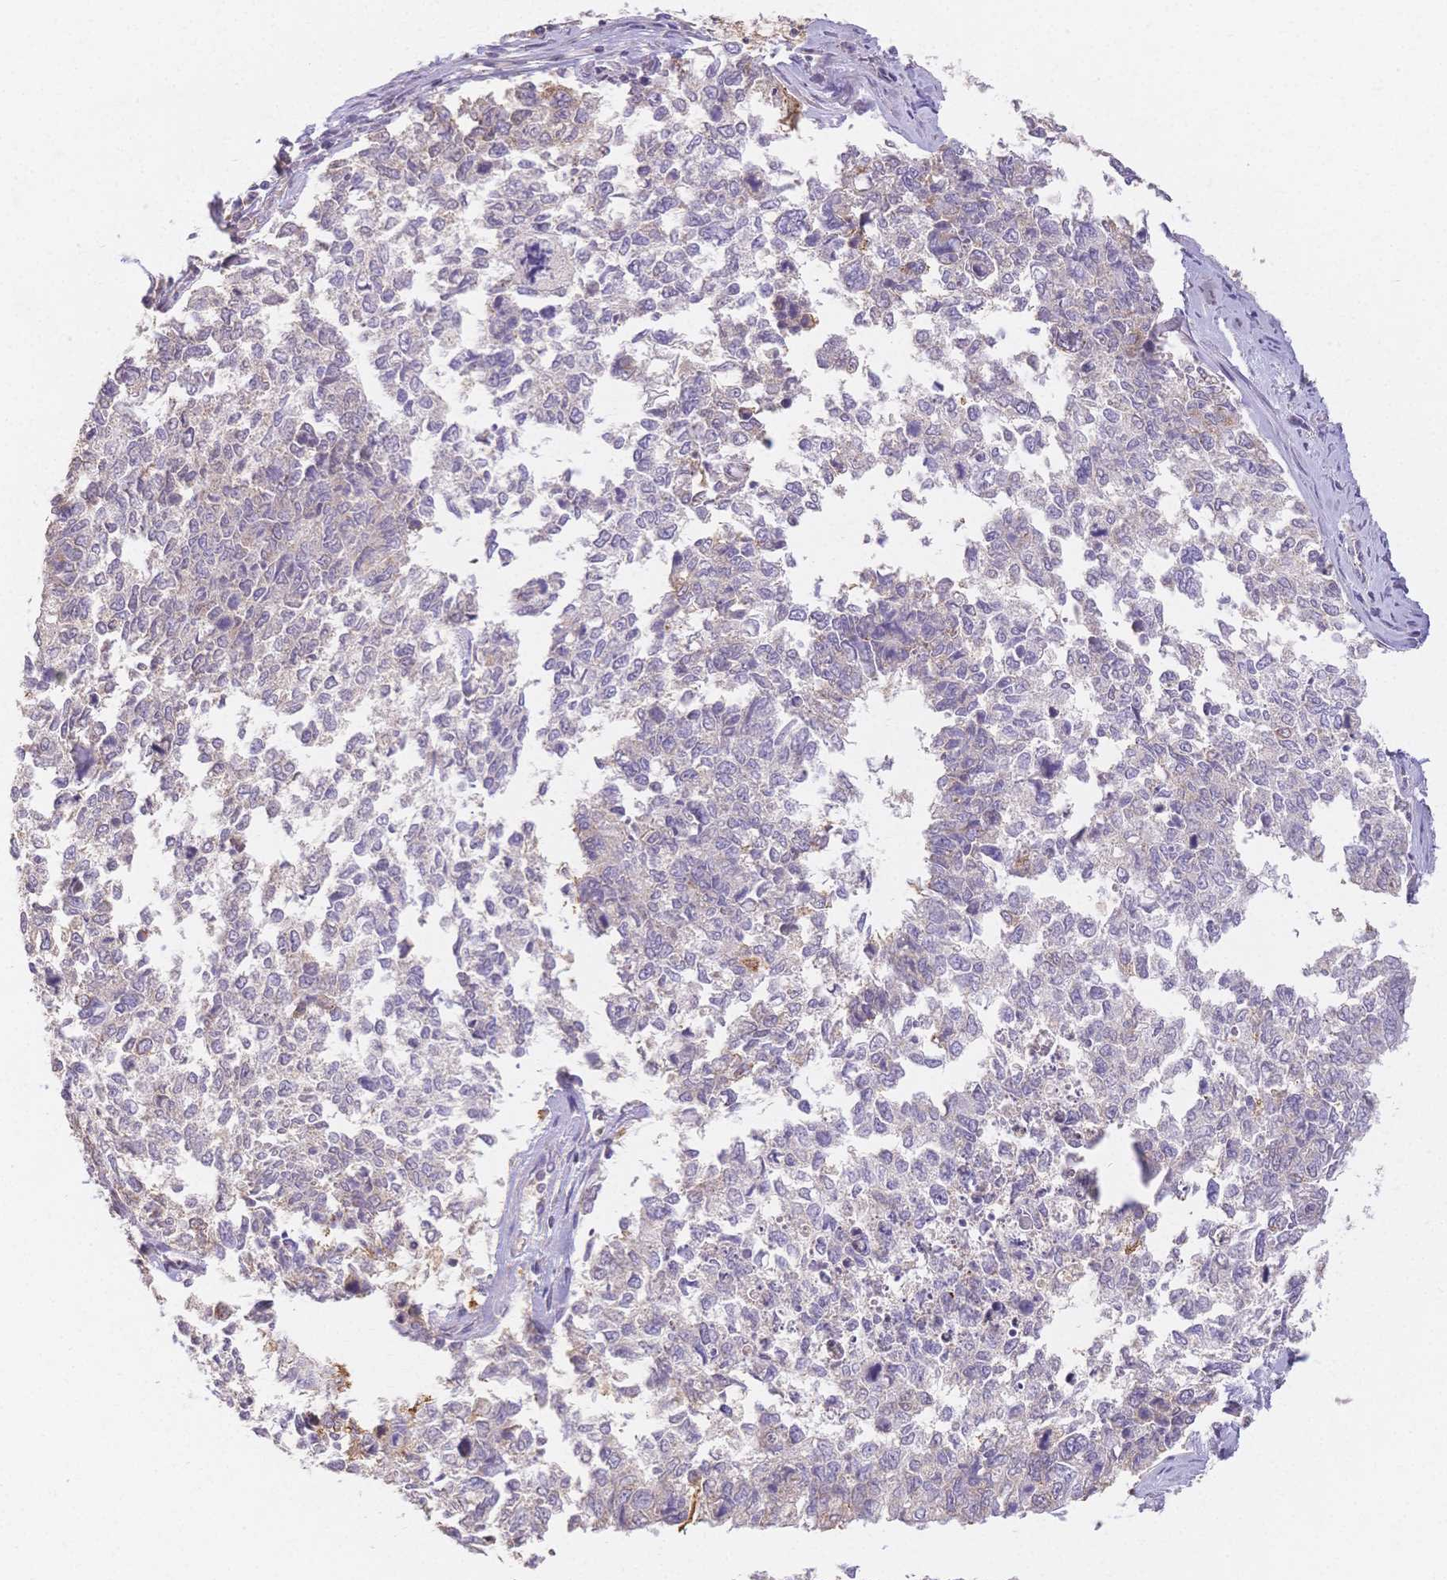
{"staining": {"intensity": "weak", "quantity": "<25%", "location": "cytoplasmic/membranous"}, "tissue": "cervical cancer", "cell_type": "Tumor cells", "image_type": "cancer", "snomed": [{"axis": "morphology", "description": "Adenocarcinoma, NOS"}, {"axis": "topography", "description": "Cervix"}], "caption": "Immunohistochemical staining of human adenocarcinoma (cervical) demonstrates no significant positivity in tumor cells. (DAB (3,3'-diaminobenzidine) IHC with hematoxylin counter stain).", "gene": "HS3ST5", "patient": {"sex": "female", "age": 63}}